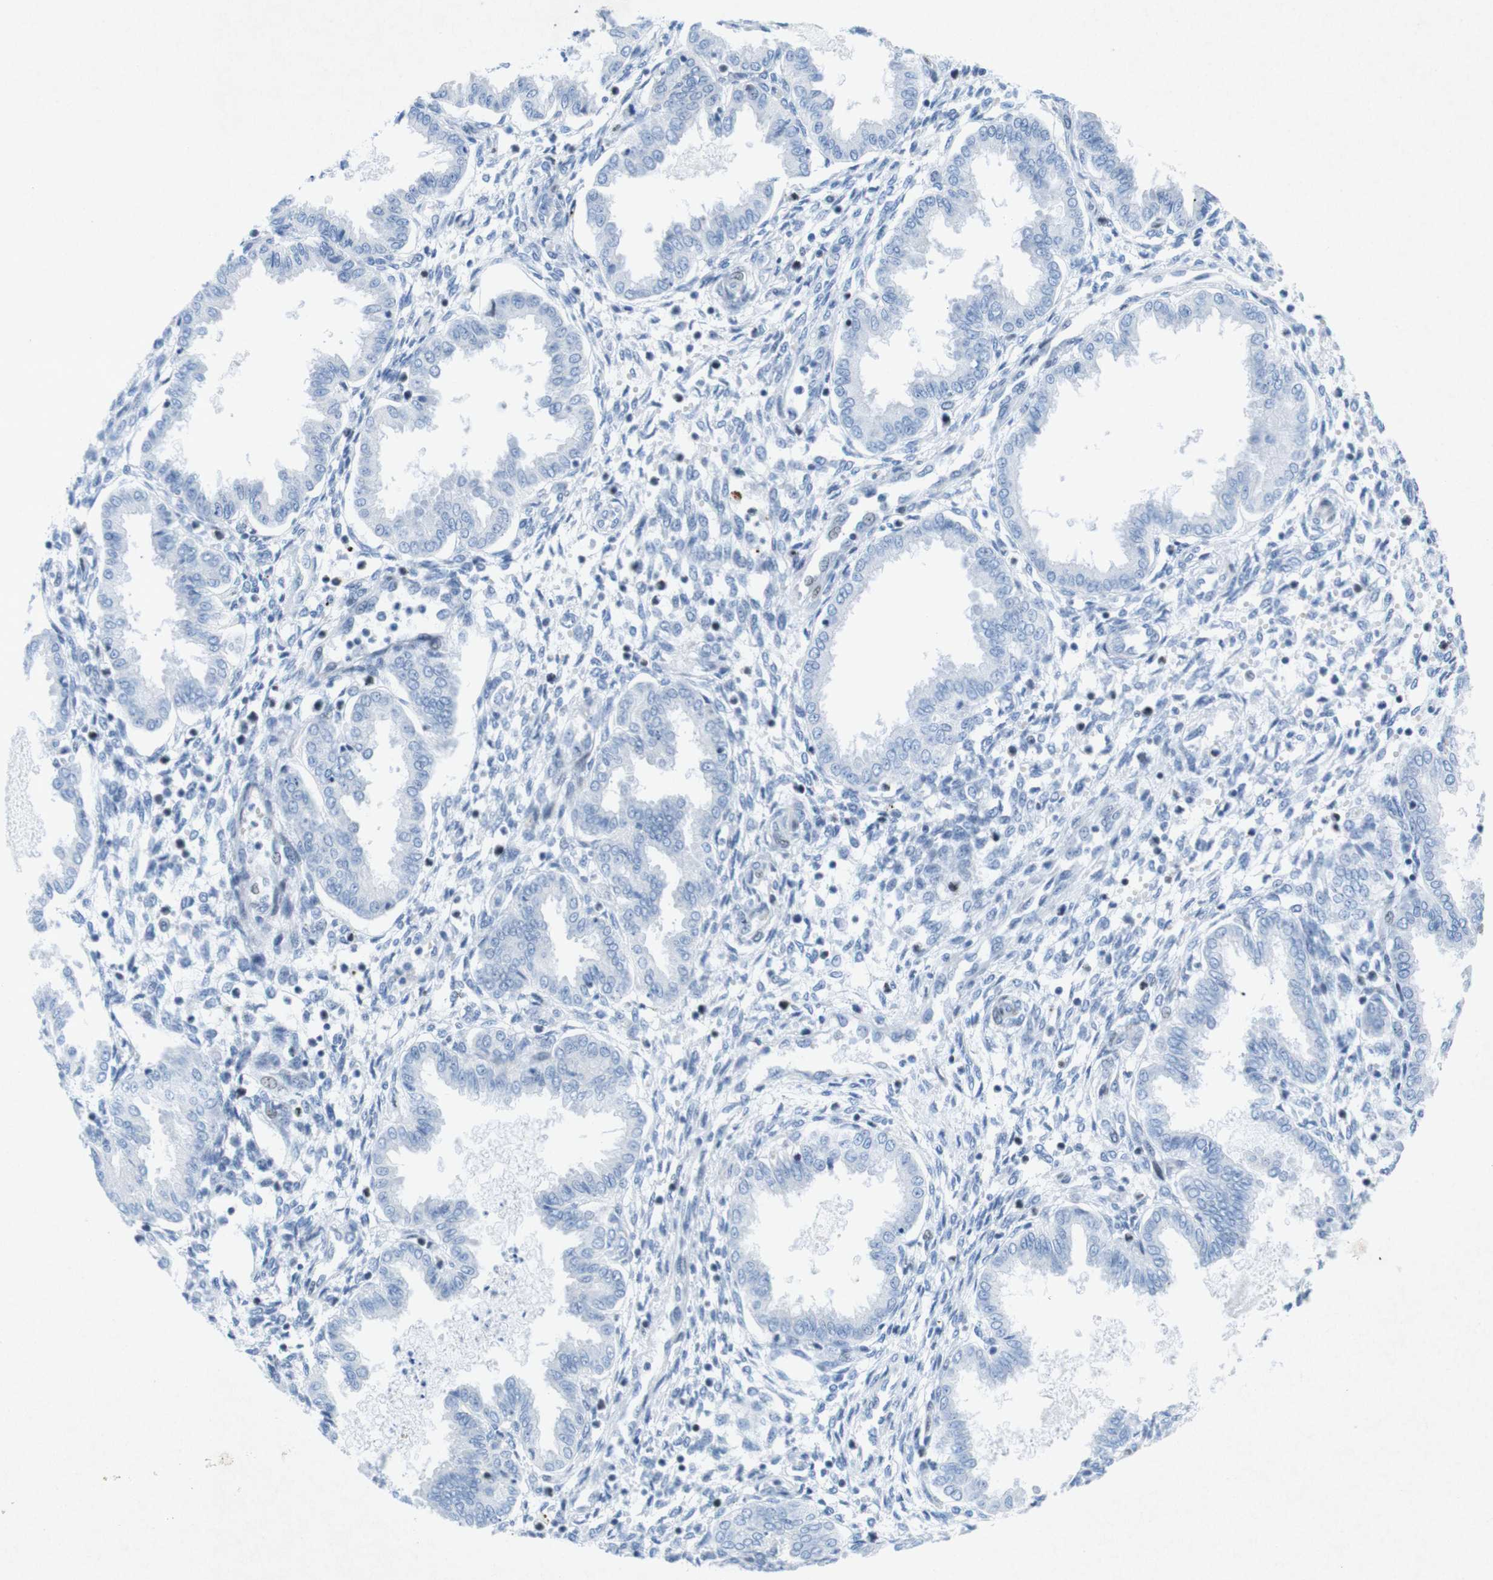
{"staining": {"intensity": "moderate", "quantity": "<25%", "location": "cytoplasmic/membranous"}, "tissue": "endometrium", "cell_type": "Cells in endometrial stroma", "image_type": "normal", "snomed": [{"axis": "morphology", "description": "Normal tissue, NOS"}, {"axis": "topography", "description": "Endometrium"}], "caption": "Immunohistochemical staining of normal human endometrium displays <25% levels of moderate cytoplasmic/membranous protein expression in about <25% of cells in endometrial stroma.", "gene": "CHAF1A", "patient": {"sex": "female", "age": 33}}